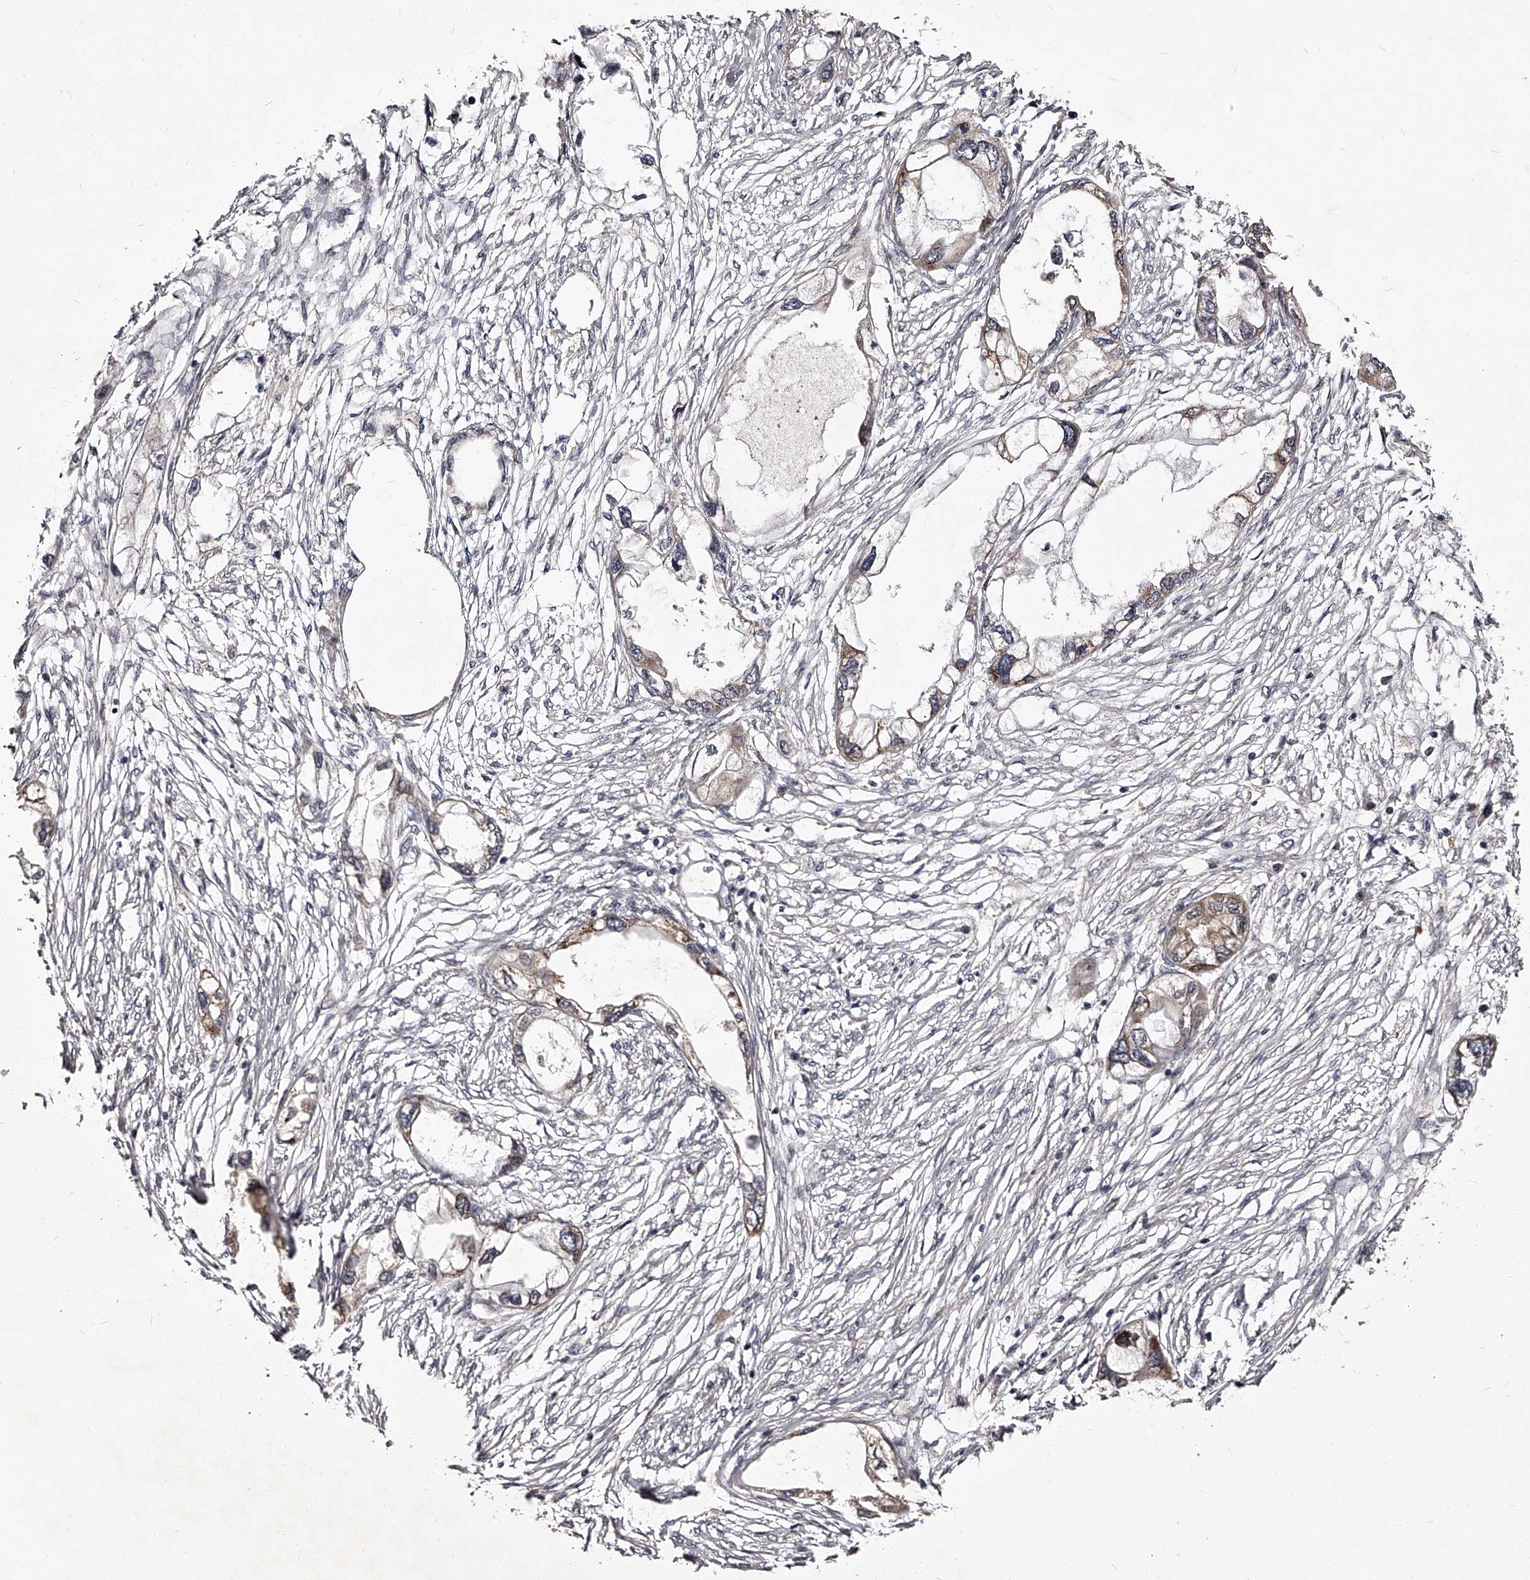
{"staining": {"intensity": "moderate", "quantity": "25%-75%", "location": "cytoplasmic/membranous"}, "tissue": "endometrial cancer", "cell_type": "Tumor cells", "image_type": "cancer", "snomed": [{"axis": "morphology", "description": "Adenocarcinoma, NOS"}, {"axis": "morphology", "description": "Adenocarcinoma, metastatic, NOS"}, {"axis": "topography", "description": "Adipose tissue"}, {"axis": "topography", "description": "Endometrium"}], "caption": "Immunohistochemical staining of metastatic adenocarcinoma (endometrial) reveals moderate cytoplasmic/membranous protein positivity in approximately 25%-75% of tumor cells.", "gene": "RSC1A1", "patient": {"sex": "female", "age": 67}}